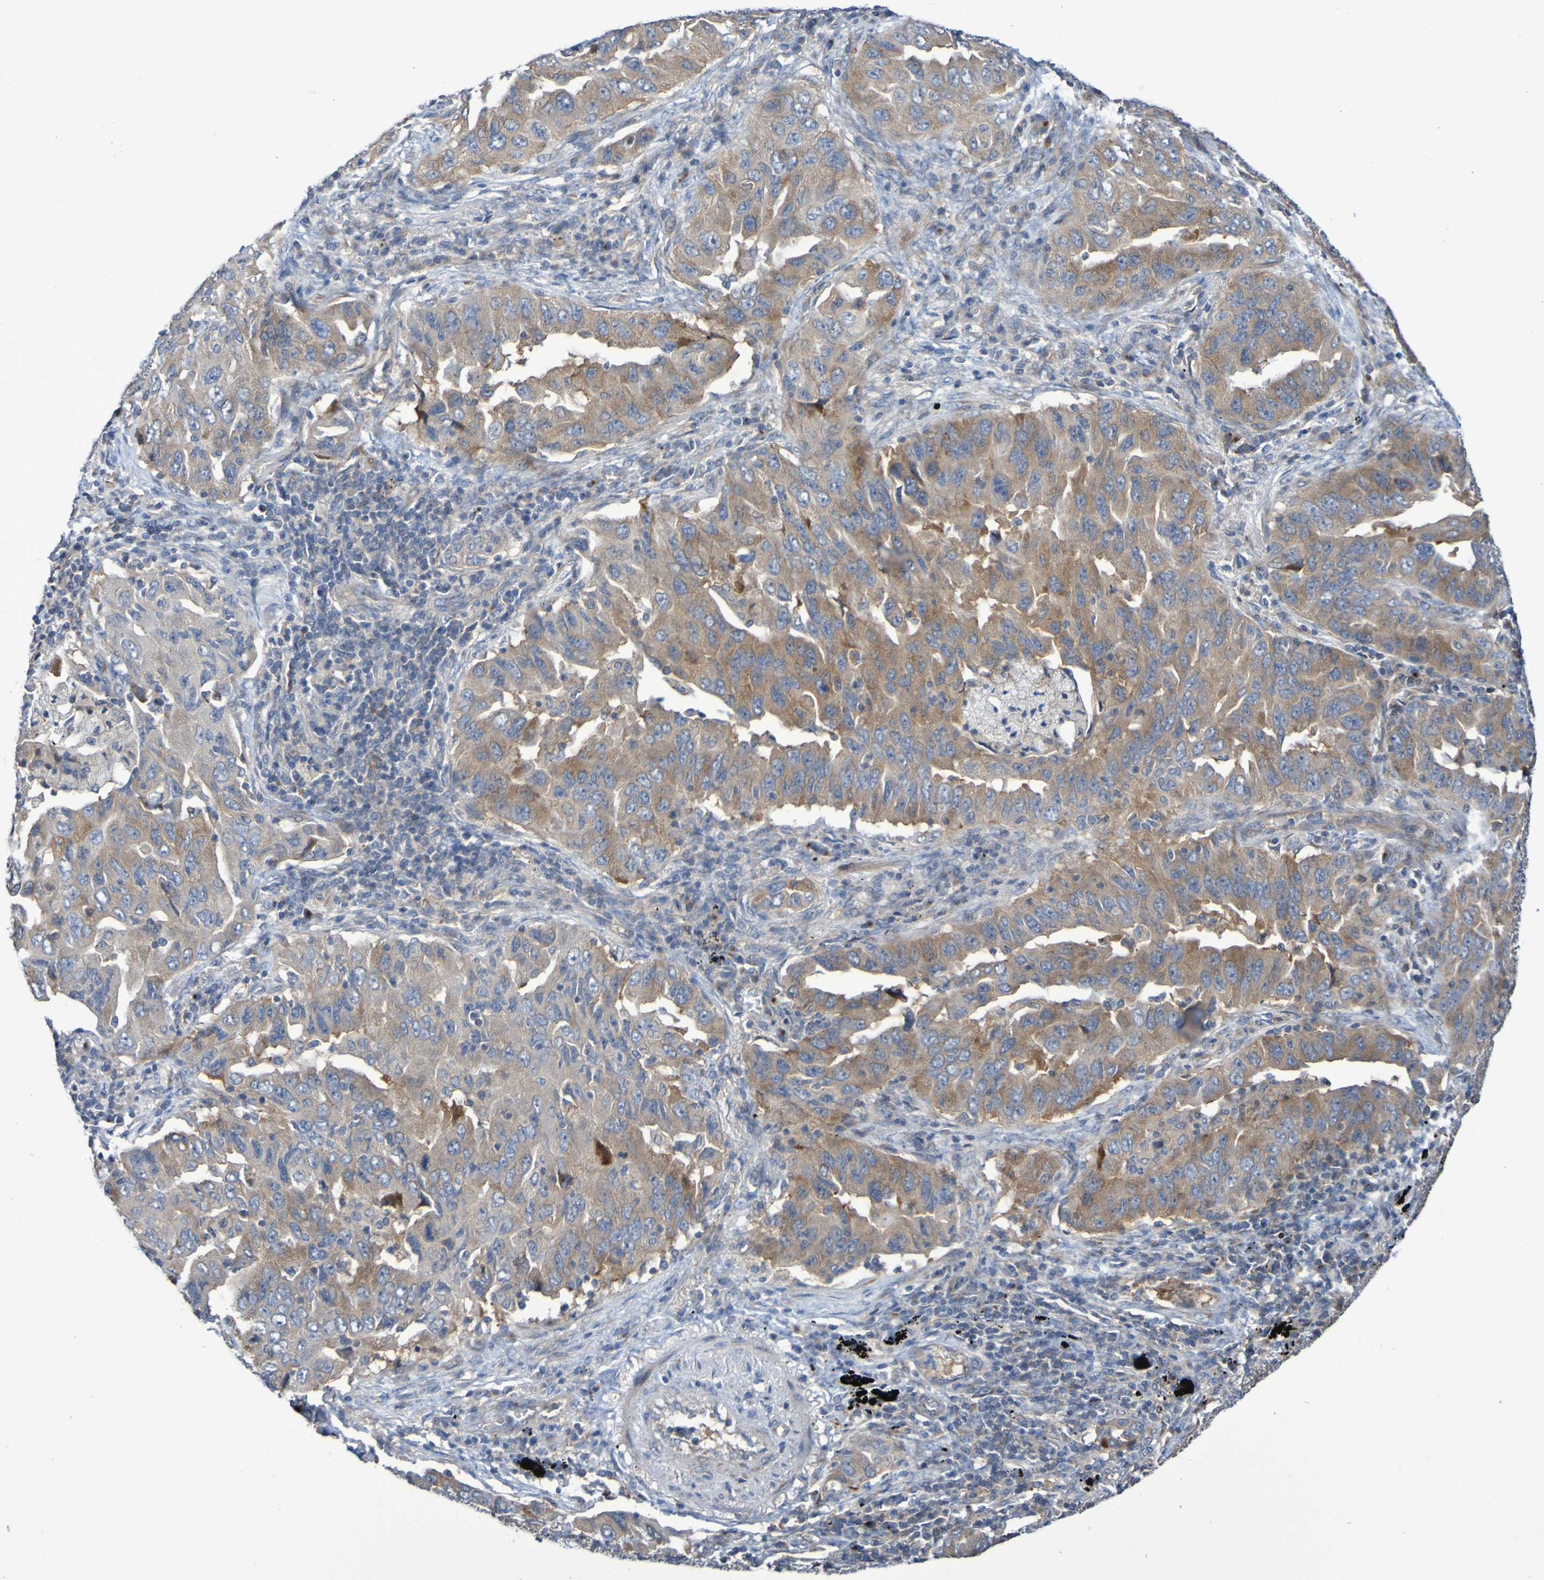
{"staining": {"intensity": "moderate", "quantity": ">75%", "location": "cytoplasmic/membranous"}, "tissue": "lung cancer", "cell_type": "Tumor cells", "image_type": "cancer", "snomed": [{"axis": "morphology", "description": "Adenocarcinoma, NOS"}, {"axis": "topography", "description": "Lung"}], "caption": "A high-resolution photomicrograph shows IHC staining of lung adenocarcinoma, which demonstrates moderate cytoplasmic/membranous positivity in approximately >75% of tumor cells.", "gene": "LMBRD2", "patient": {"sex": "female", "age": 65}}